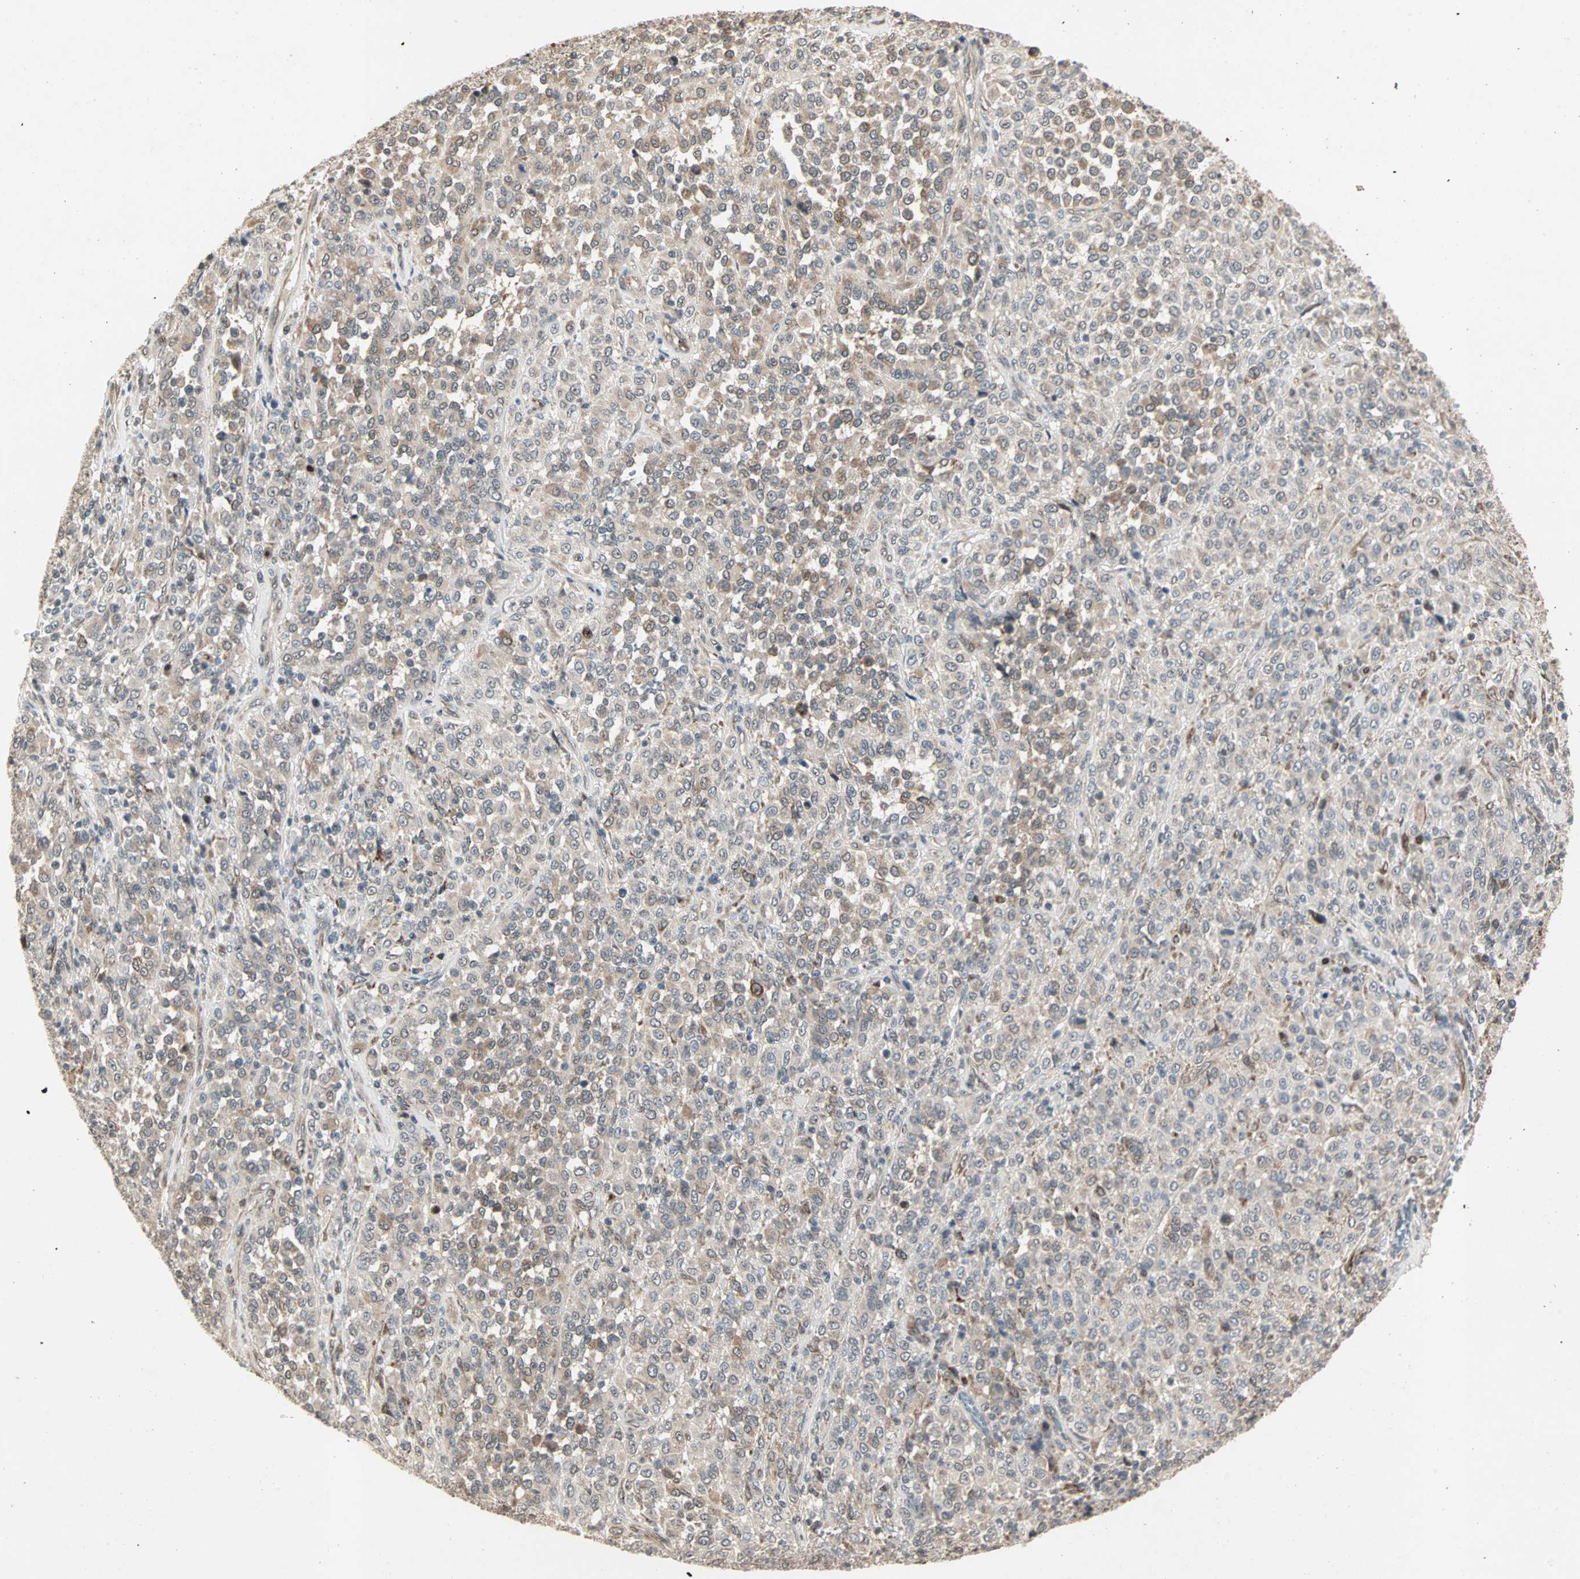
{"staining": {"intensity": "weak", "quantity": "<25%", "location": "cytoplasmic/membranous"}, "tissue": "melanoma", "cell_type": "Tumor cells", "image_type": "cancer", "snomed": [{"axis": "morphology", "description": "Malignant melanoma, Metastatic site"}, {"axis": "topography", "description": "Pancreas"}], "caption": "High magnification brightfield microscopy of malignant melanoma (metastatic site) stained with DAB (brown) and counterstained with hematoxylin (blue): tumor cells show no significant positivity.", "gene": "TRPV4", "patient": {"sex": "female", "age": 30}}